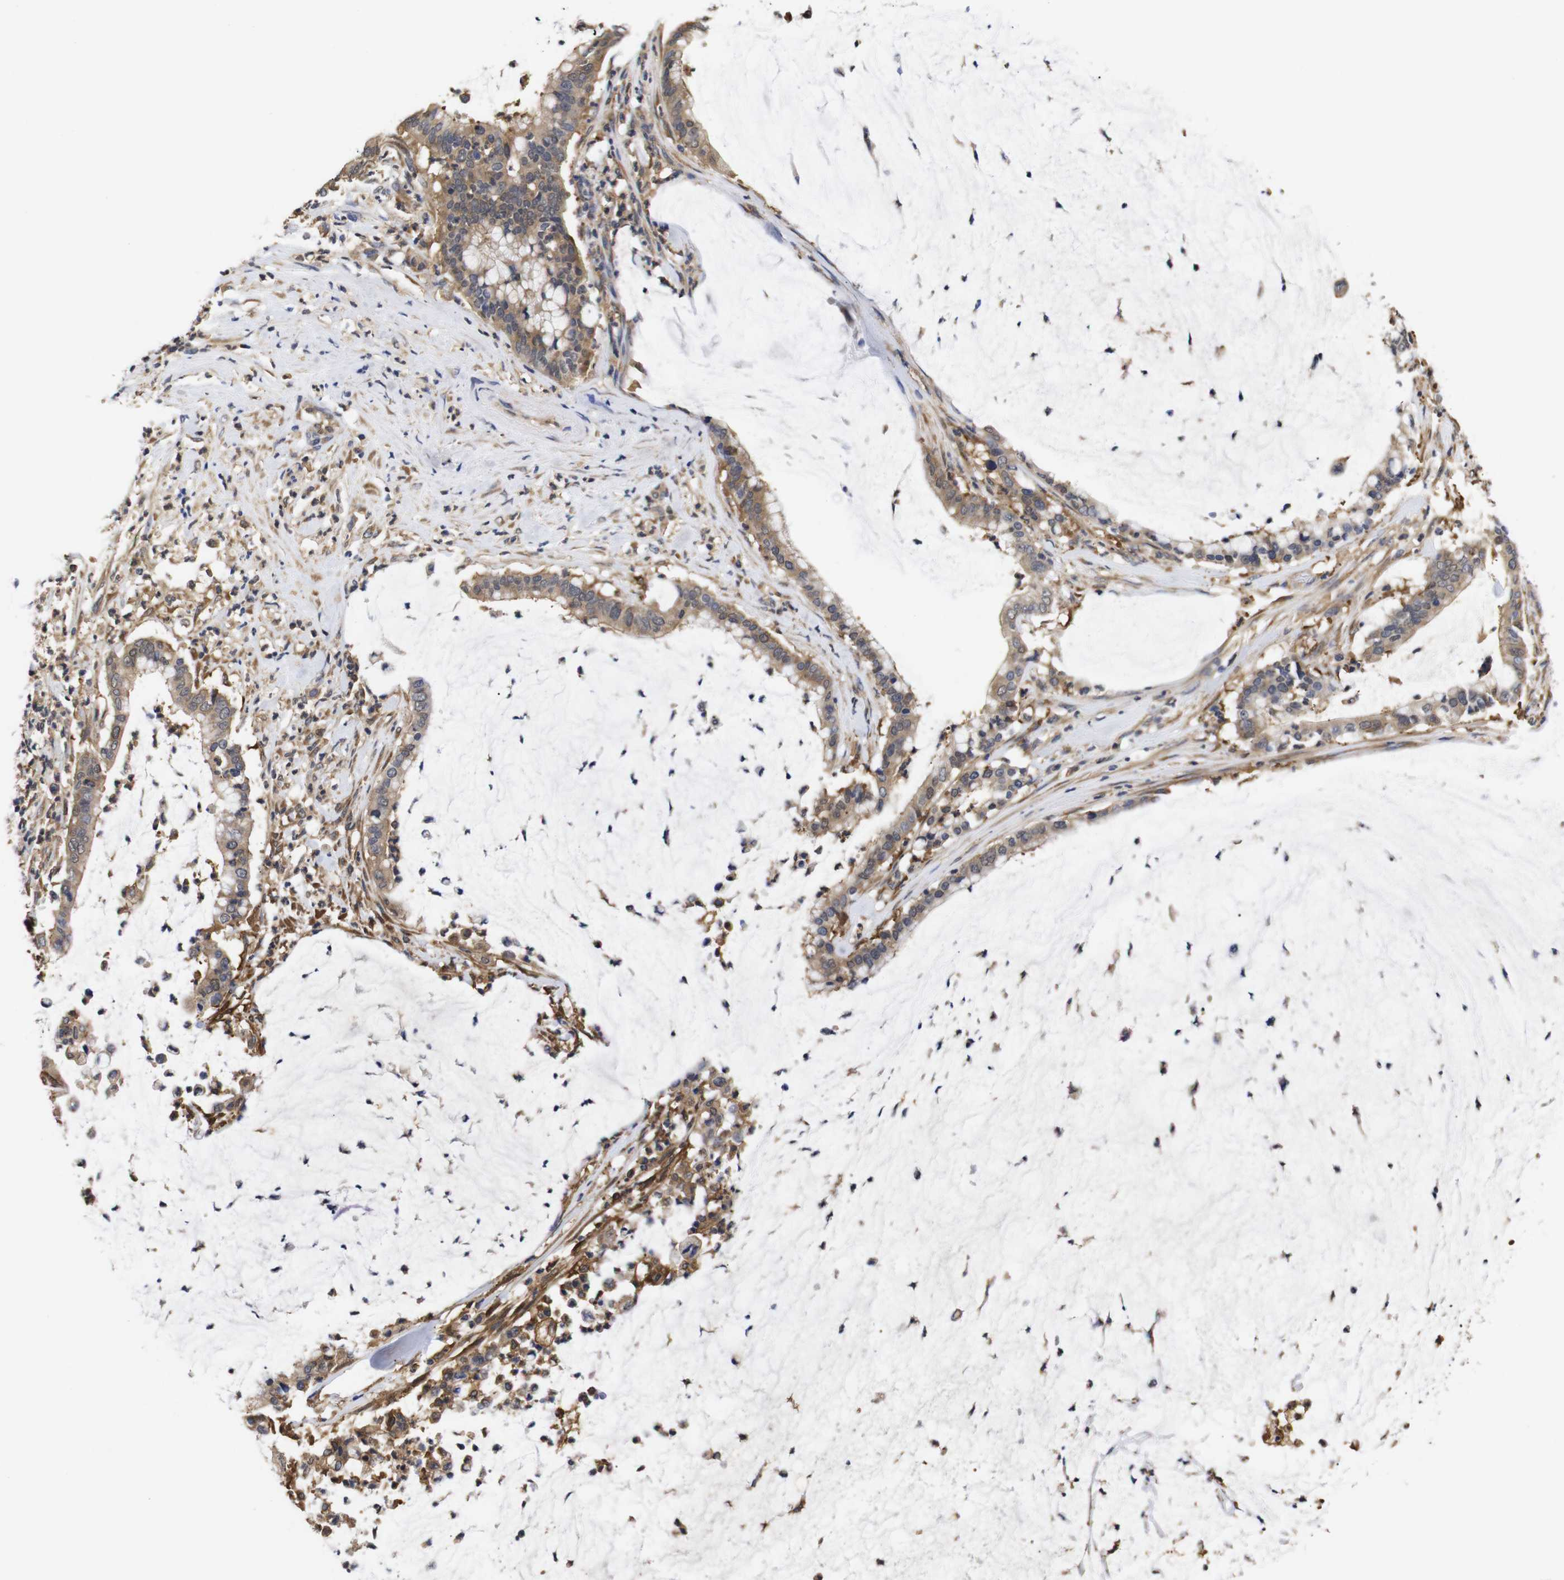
{"staining": {"intensity": "moderate", "quantity": ">75%", "location": "cytoplasmic/membranous"}, "tissue": "pancreatic cancer", "cell_type": "Tumor cells", "image_type": "cancer", "snomed": [{"axis": "morphology", "description": "Adenocarcinoma, NOS"}, {"axis": "topography", "description": "Pancreas"}], "caption": "Tumor cells reveal medium levels of moderate cytoplasmic/membranous staining in about >75% of cells in pancreatic adenocarcinoma.", "gene": "LRRCC1", "patient": {"sex": "male", "age": 41}}